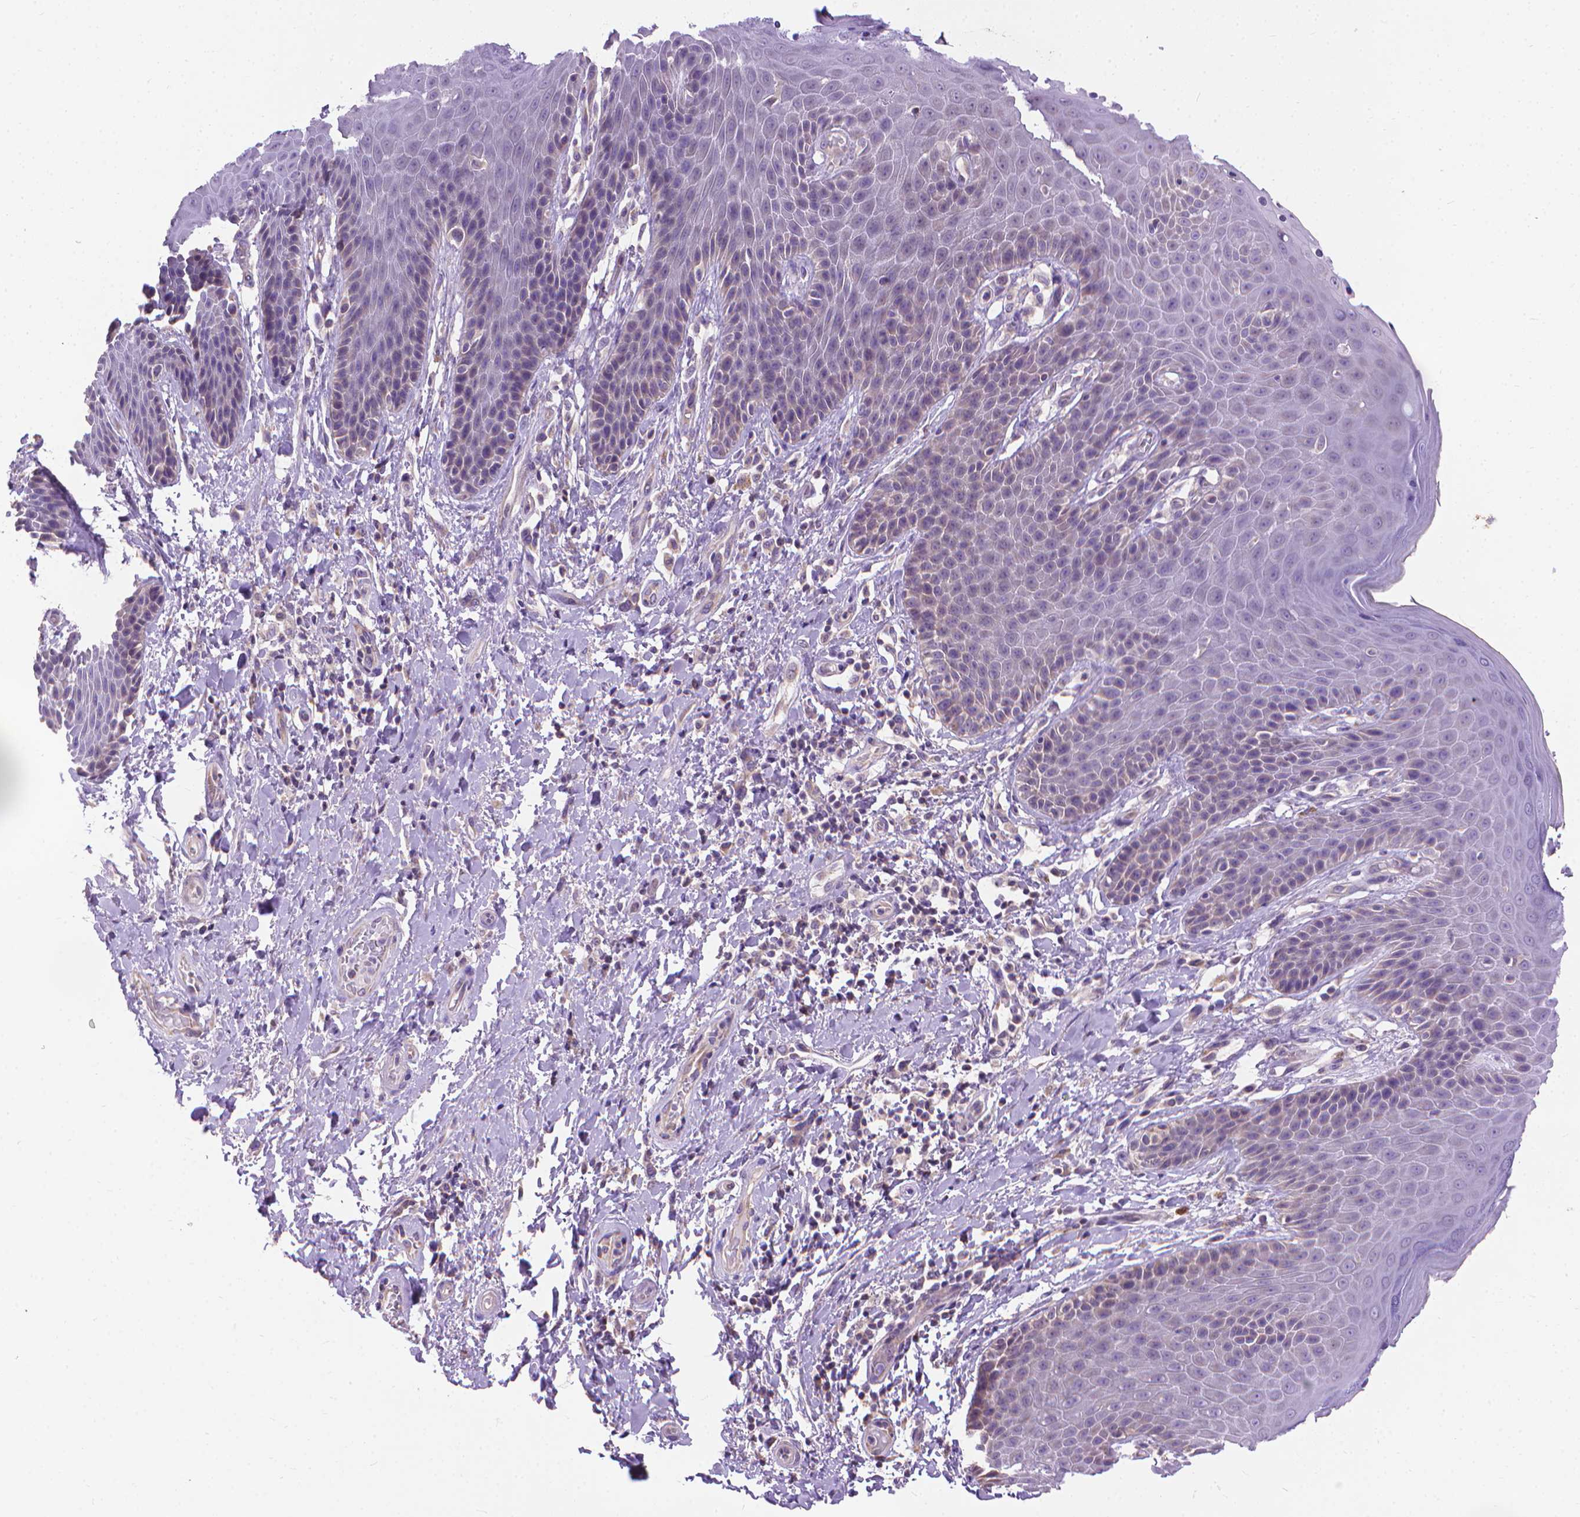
{"staining": {"intensity": "negative", "quantity": "none", "location": "none"}, "tissue": "skin", "cell_type": "Epidermal cells", "image_type": "normal", "snomed": [{"axis": "morphology", "description": "Normal tissue, NOS"}, {"axis": "topography", "description": "Anal"}, {"axis": "topography", "description": "Peripheral nerve tissue"}], "caption": "Immunohistochemistry image of unremarkable skin: skin stained with DAB (3,3'-diaminobenzidine) shows no significant protein staining in epidermal cells.", "gene": "SYN1", "patient": {"sex": "male", "age": 51}}